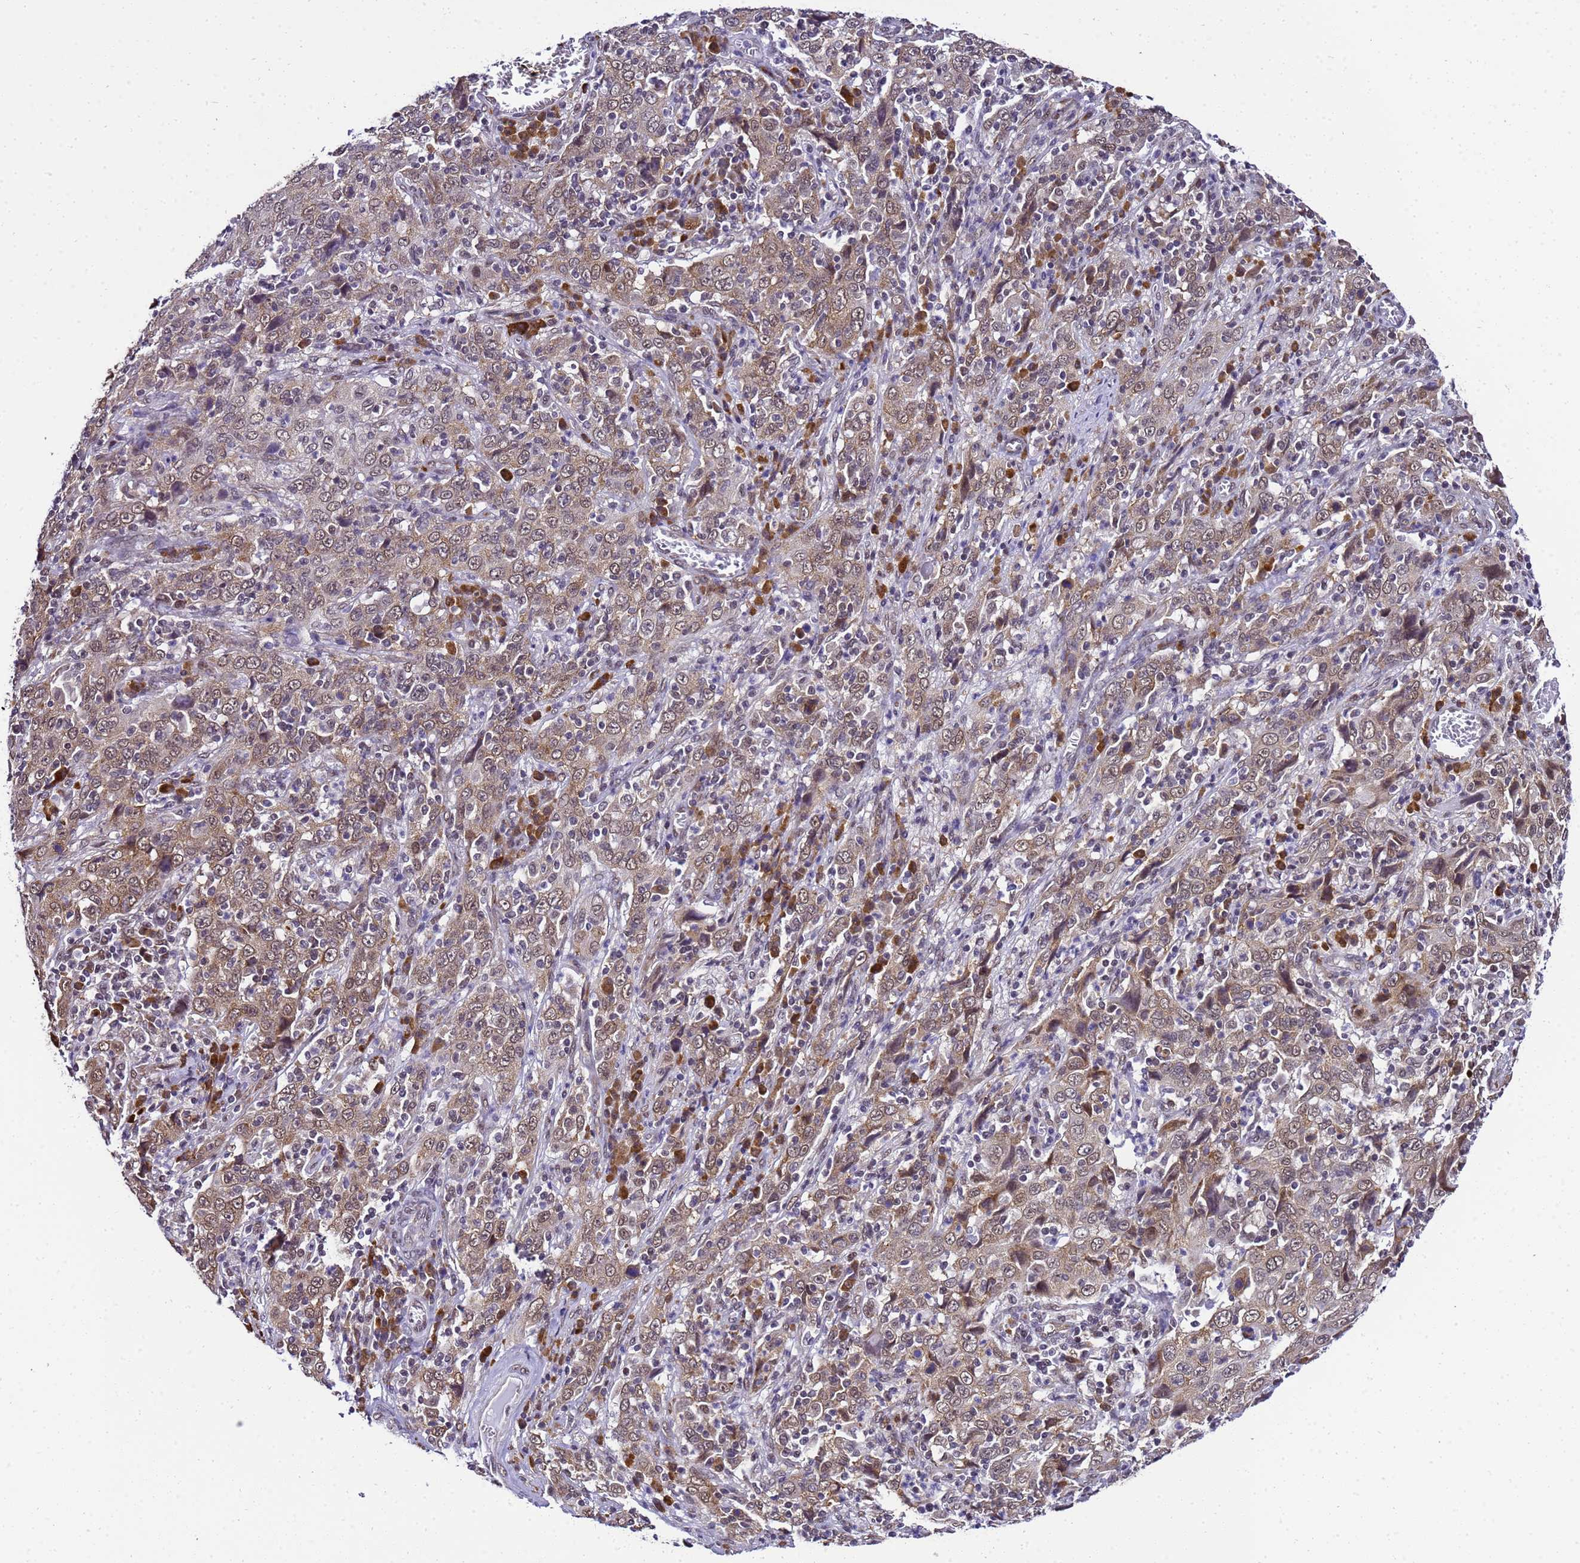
{"staining": {"intensity": "weak", "quantity": "25%-75%", "location": "cytoplasmic/membranous"}, "tissue": "cervical cancer", "cell_type": "Tumor cells", "image_type": "cancer", "snomed": [{"axis": "morphology", "description": "Squamous cell carcinoma, NOS"}, {"axis": "topography", "description": "Cervix"}], "caption": "Protein analysis of cervical cancer tissue demonstrates weak cytoplasmic/membranous positivity in about 25%-75% of tumor cells.", "gene": "SMN1", "patient": {"sex": "female", "age": 46}}